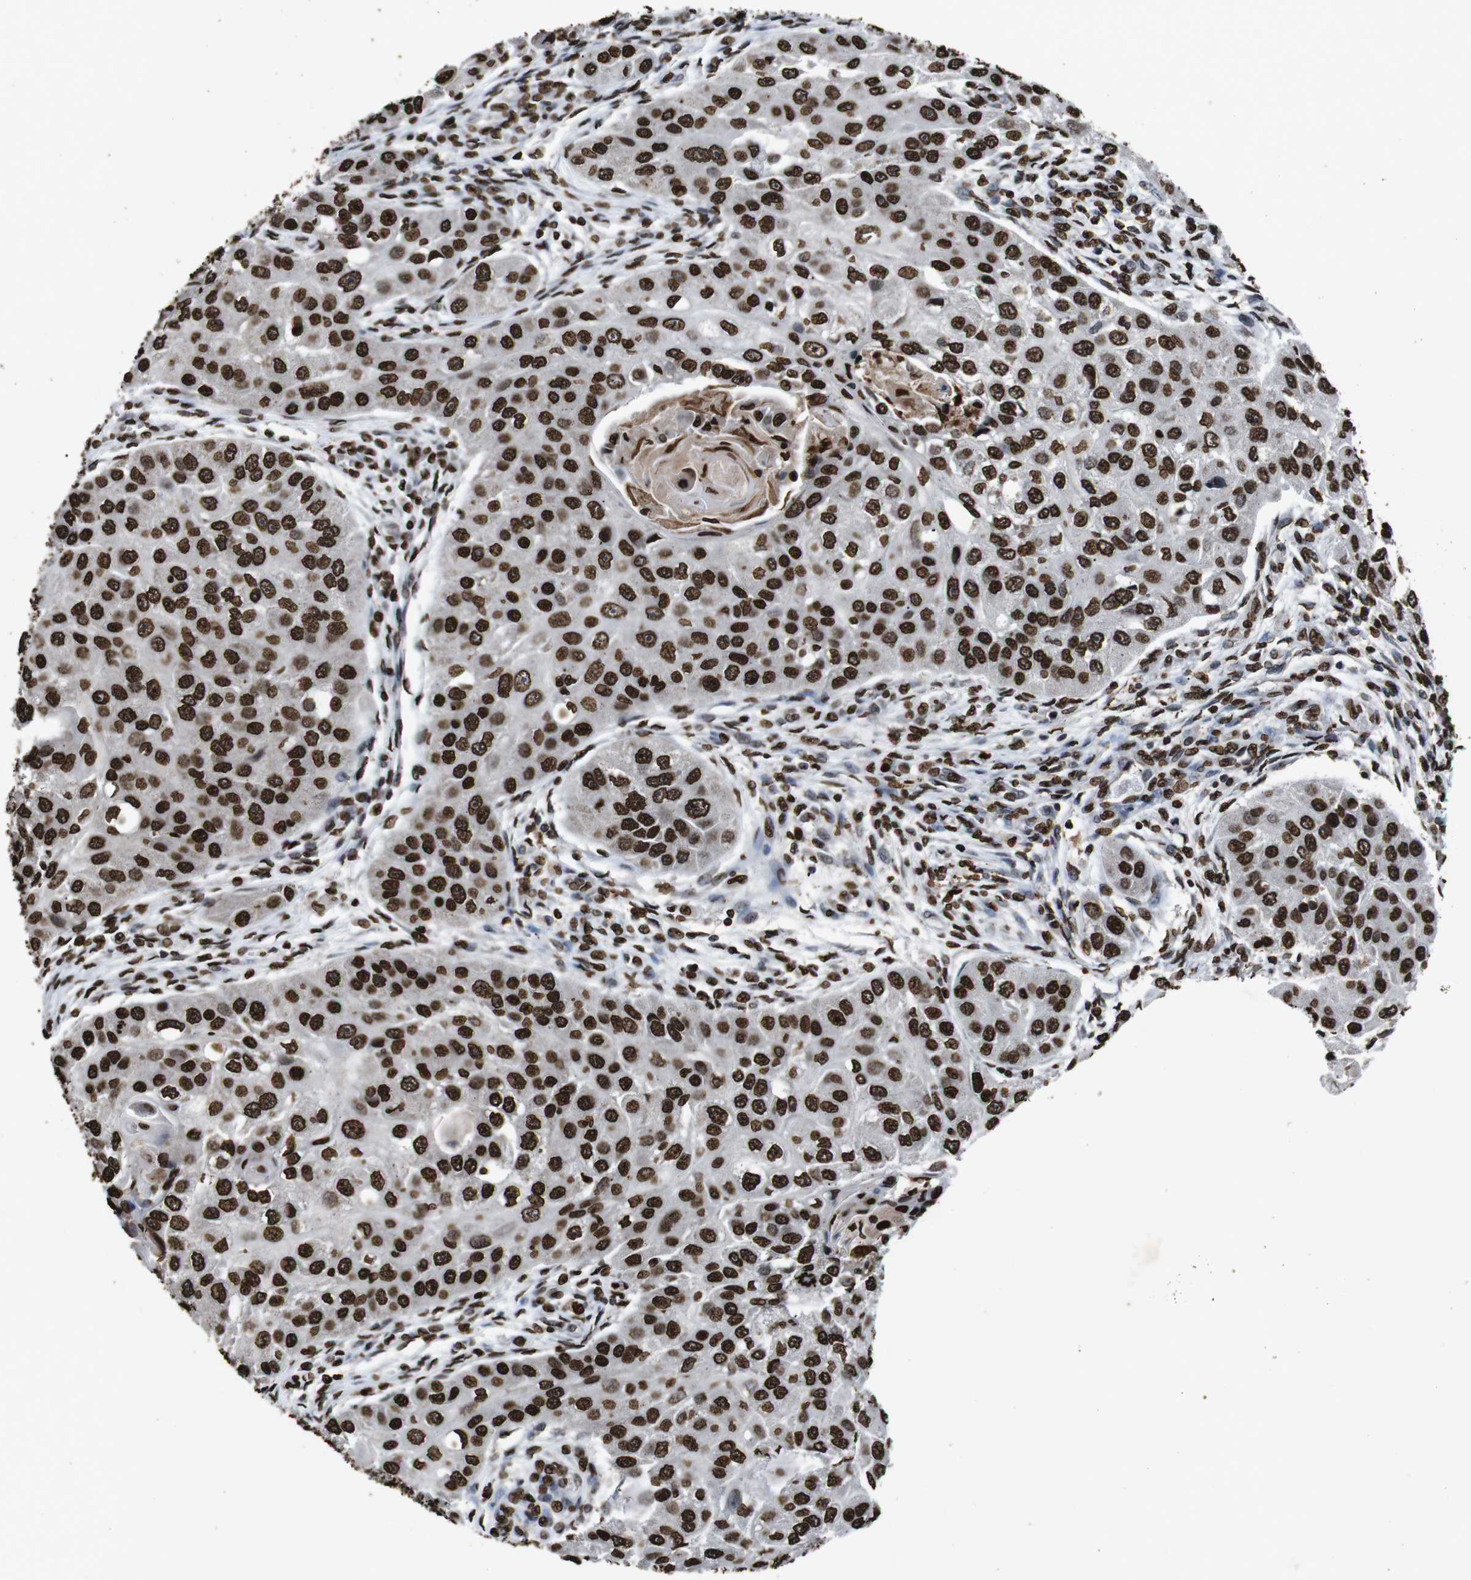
{"staining": {"intensity": "strong", "quantity": ">75%", "location": "nuclear"}, "tissue": "head and neck cancer", "cell_type": "Tumor cells", "image_type": "cancer", "snomed": [{"axis": "morphology", "description": "Normal tissue, NOS"}, {"axis": "morphology", "description": "Squamous cell carcinoma, NOS"}, {"axis": "topography", "description": "Skeletal muscle"}, {"axis": "topography", "description": "Head-Neck"}], "caption": "This is an image of immunohistochemistry staining of head and neck cancer (squamous cell carcinoma), which shows strong expression in the nuclear of tumor cells.", "gene": "MDM2", "patient": {"sex": "male", "age": 51}}